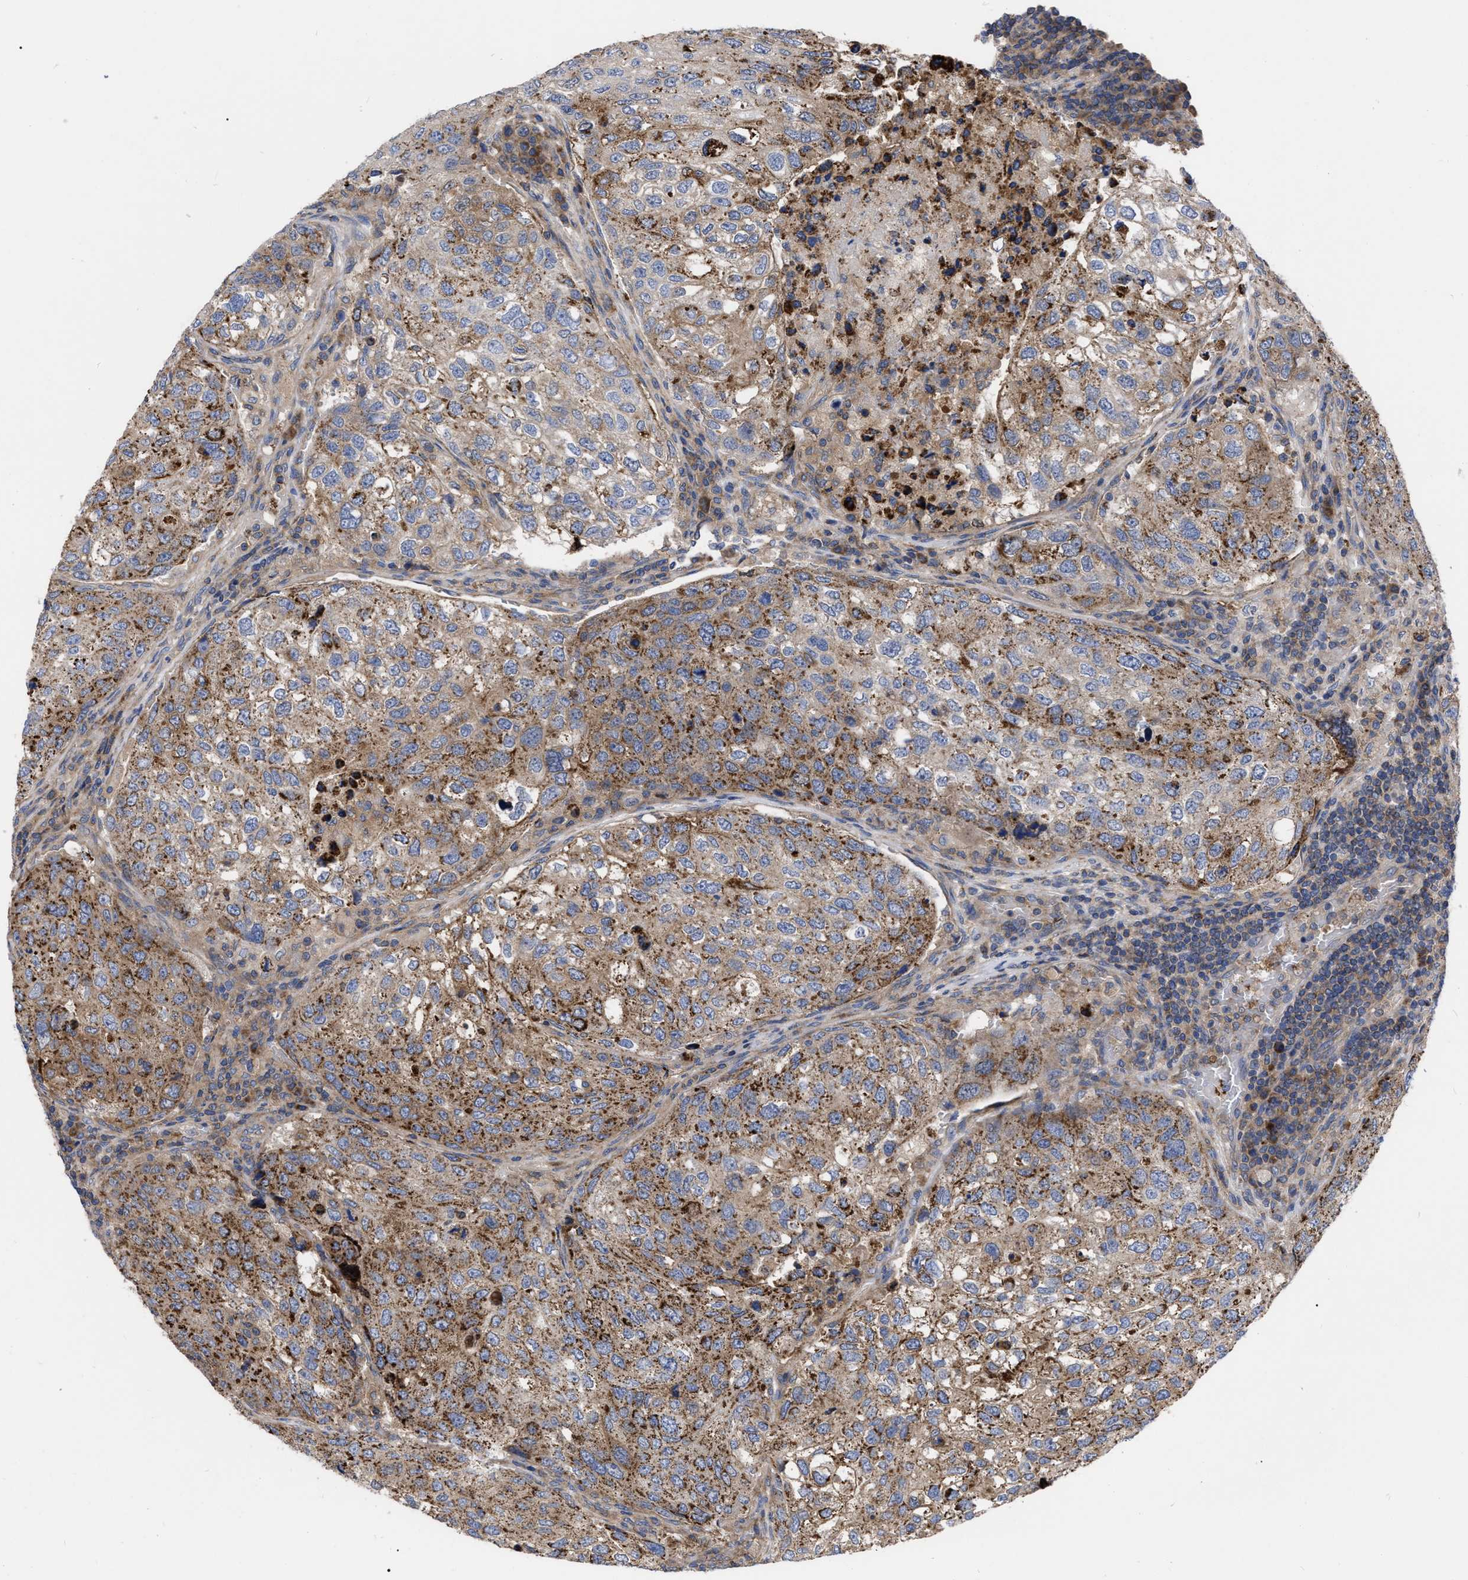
{"staining": {"intensity": "moderate", "quantity": ">75%", "location": "cytoplasmic/membranous"}, "tissue": "urothelial cancer", "cell_type": "Tumor cells", "image_type": "cancer", "snomed": [{"axis": "morphology", "description": "Urothelial carcinoma, High grade"}, {"axis": "topography", "description": "Lymph node"}, {"axis": "topography", "description": "Urinary bladder"}], "caption": "There is medium levels of moderate cytoplasmic/membranous expression in tumor cells of urothelial cancer, as demonstrated by immunohistochemical staining (brown color).", "gene": "CDKN2C", "patient": {"sex": "male", "age": 51}}